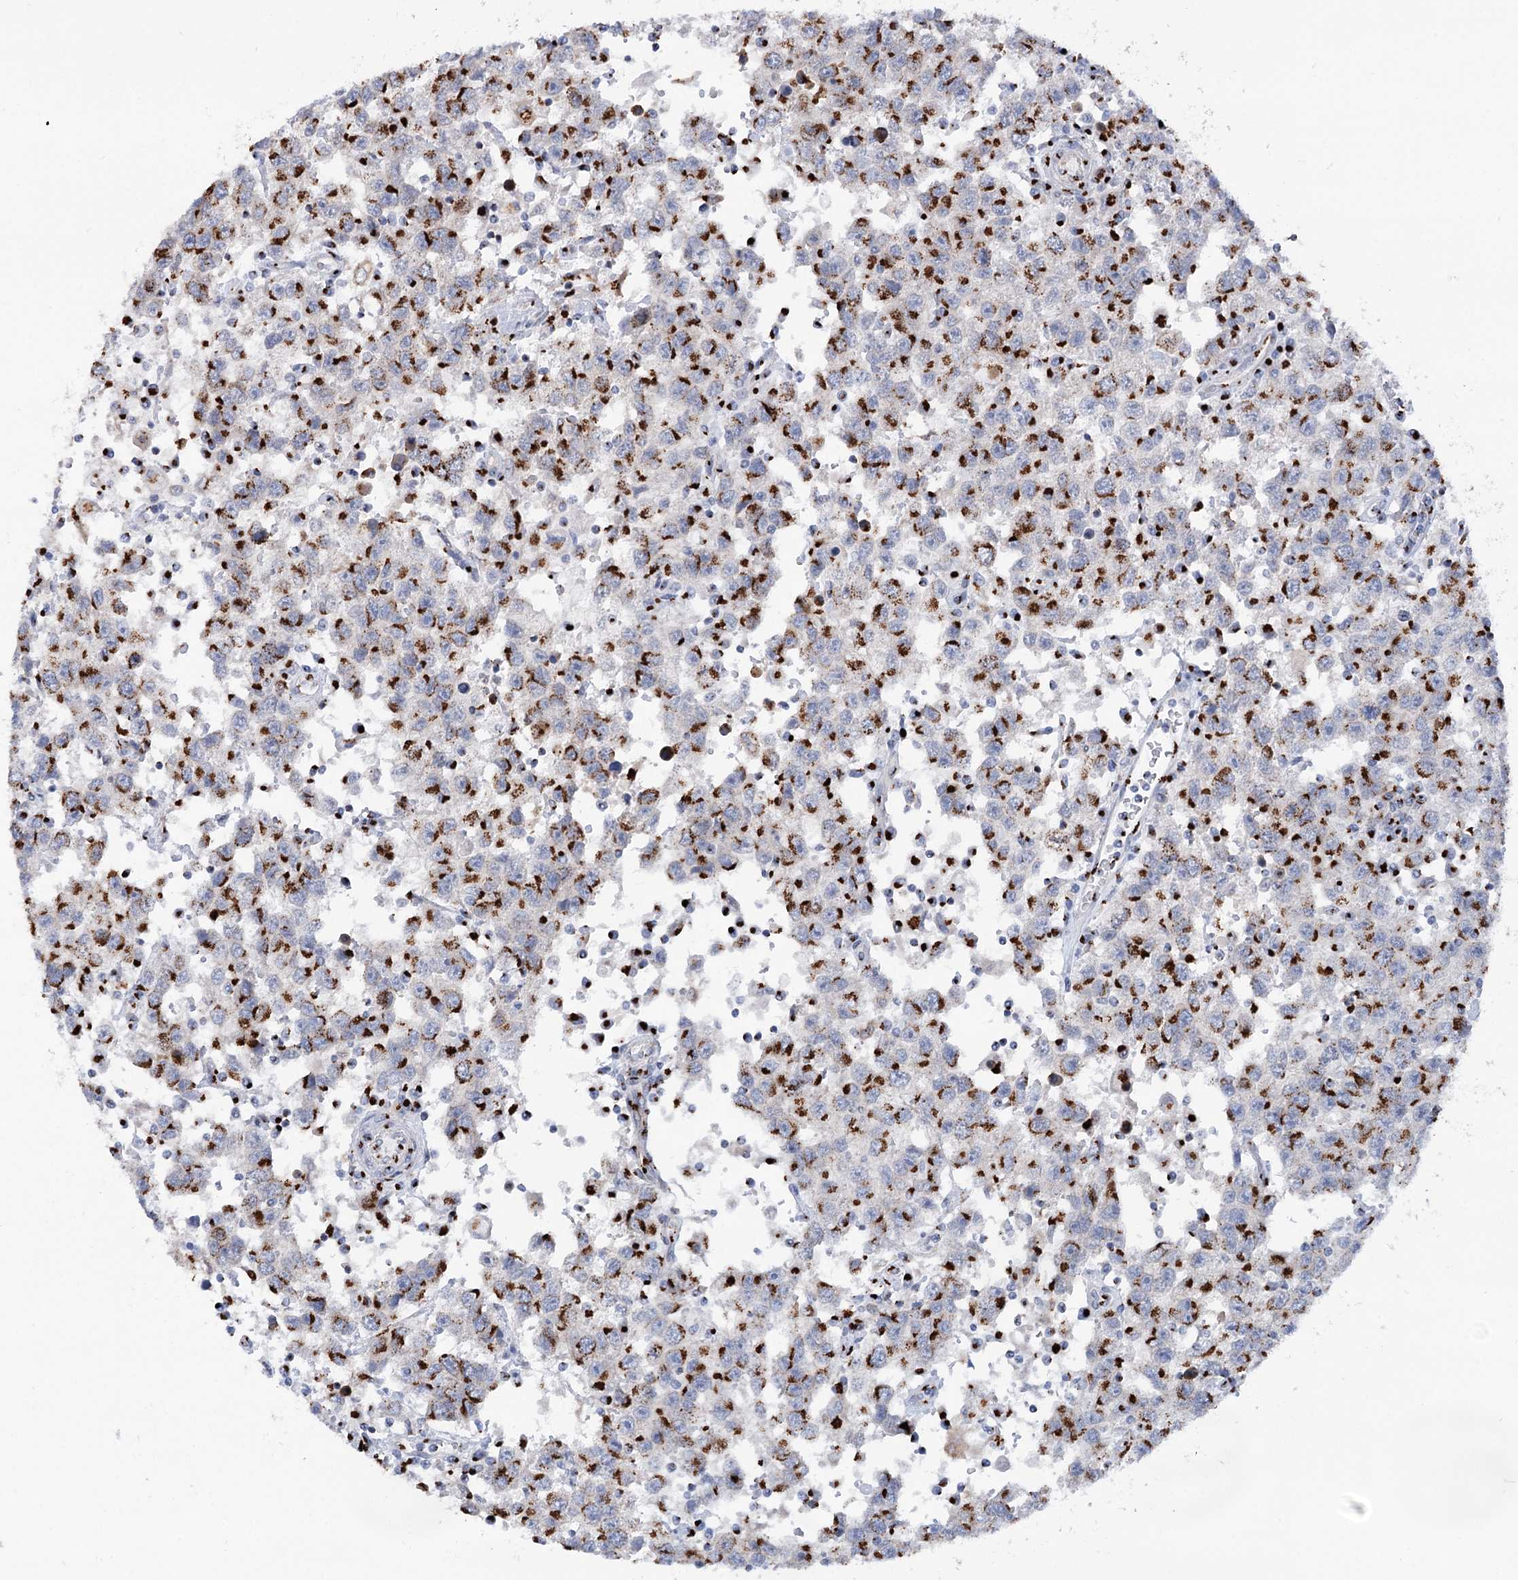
{"staining": {"intensity": "strong", "quantity": "25%-75%", "location": "cytoplasmic/membranous"}, "tissue": "testis cancer", "cell_type": "Tumor cells", "image_type": "cancer", "snomed": [{"axis": "morphology", "description": "Seminoma, NOS"}, {"axis": "topography", "description": "Testis"}], "caption": "Immunohistochemistry (IHC) micrograph of testis seminoma stained for a protein (brown), which displays high levels of strong cytoplasmic/membranous positivity in about 25%-75% of tumor cells.", "gene": "TMEM165", "patient": {"sex": "male", "age": 41}}